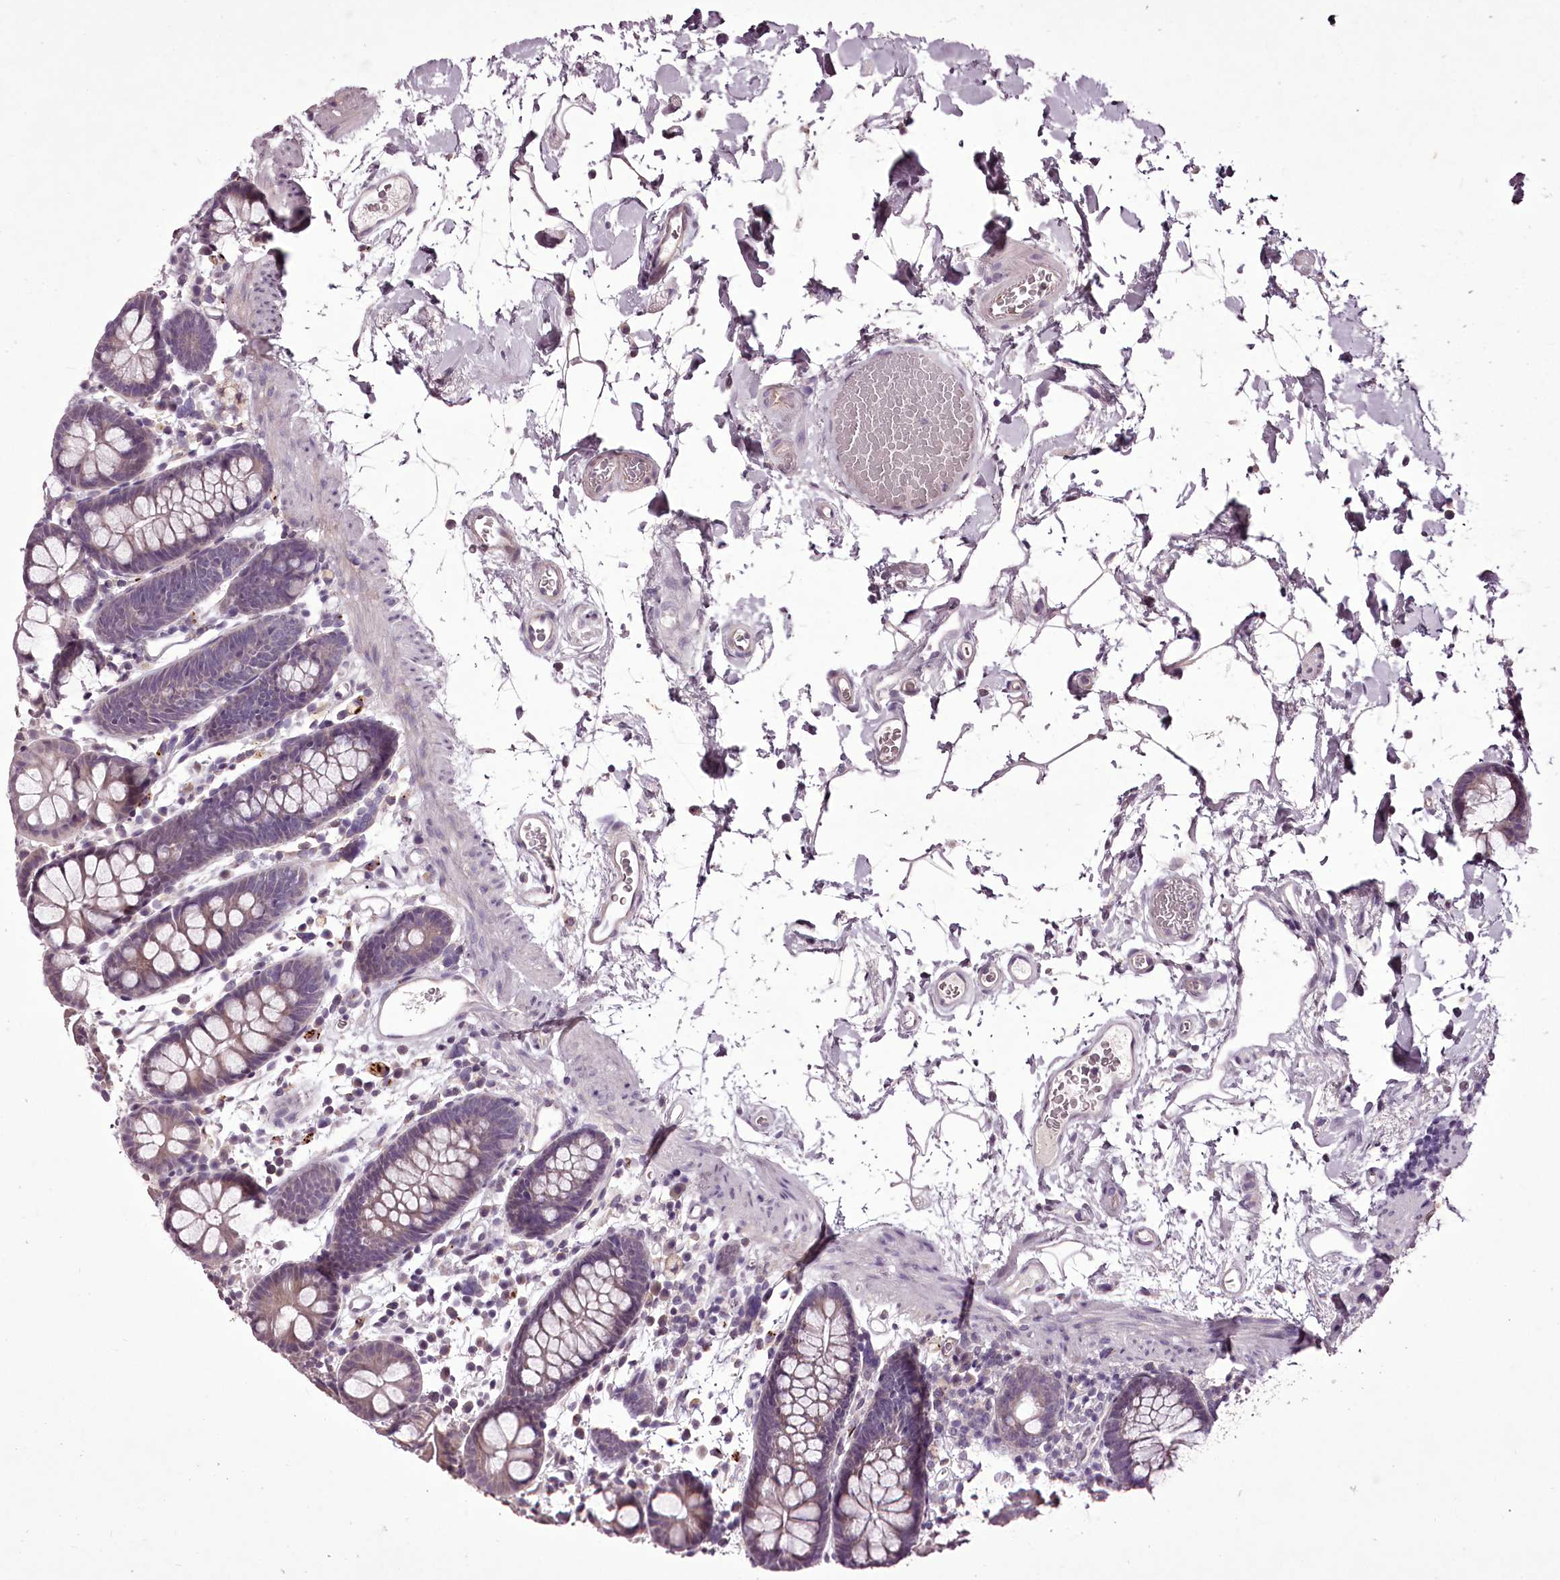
{"staining": {"intensity": "weak", "quantity": "25%-75%", "location": "cytoplasmic/membranous"}, "tissue": "colon", "cell_type": "Endothelial cells", "image_type": "normal", "snomed": [{"axis": "morphology", "description": "Normal tissue, NOS"}, {"axis": "topography", "description": "Colon"}], "caption": "Immunohistochemical staining of unremarkable human colon reveals 25%-75% levels of weak cytoplasmic/membranous protein positivity in about 25%-75% of endothelial cells.", "gene": "C1orf56", "patient": {"sex": "male", "age": 75}}